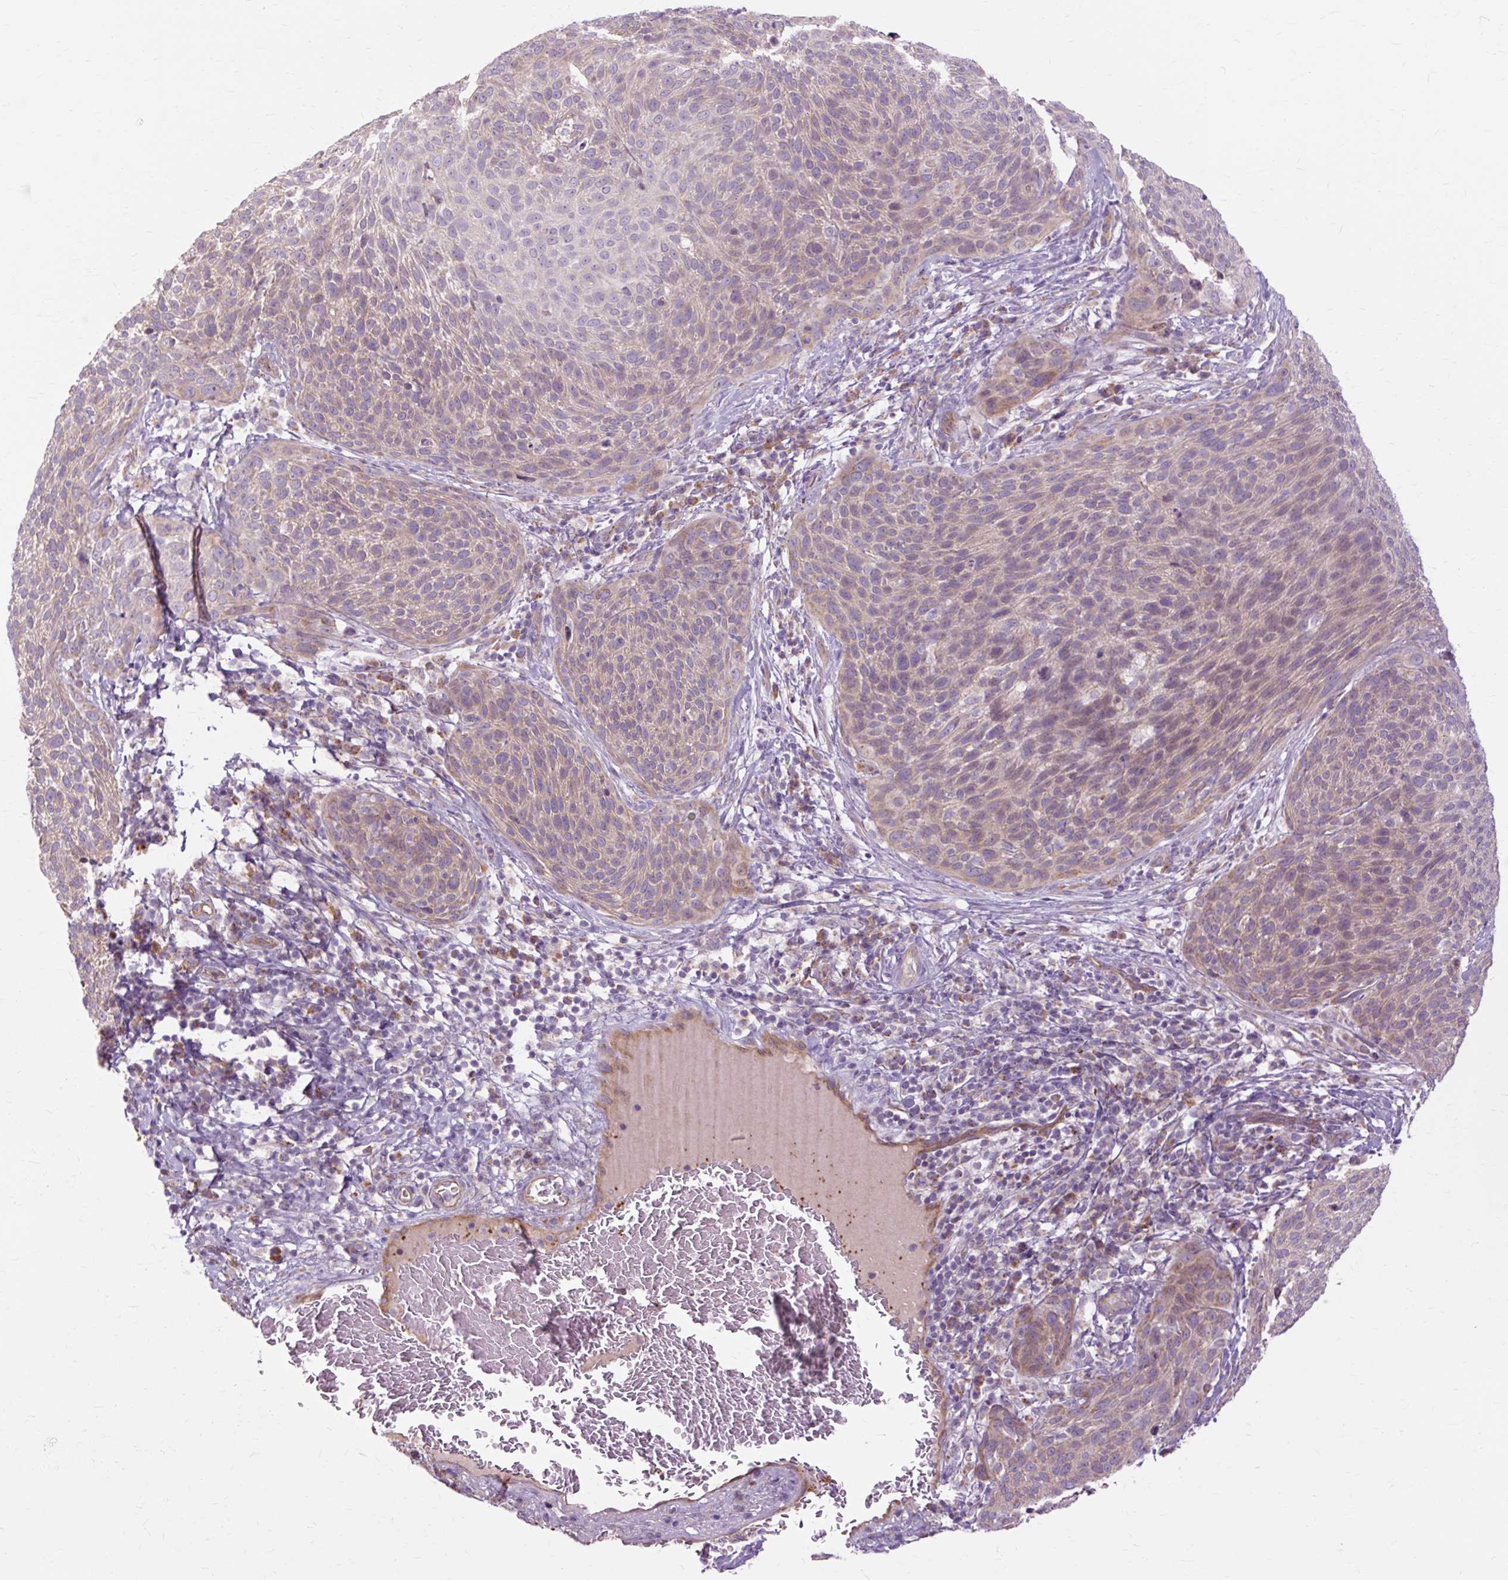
{"staining": {"intensity": "weak", "quantity": "25%-75%", "location": "cytoplasmic/membranous"}, "tissue": "cervical cancer", "cell_type": "Tumor cells", "image_type": "cancer", "snomed": [{"axis": "morphology", "description": "Squamous cell carcinoma, NOS"}, {"axis": "topography", "description": "Cervix"}], "caption": "Squamous cell carcinoma (cervical) stained with DAB immunohistochemistry (IHC) displays low levels of weak cytoplasmic/membranous expression in about 25%-75% of tumor cells.", "gene": "PDZD2", "patient": {"sex": "female", "age": 31}}